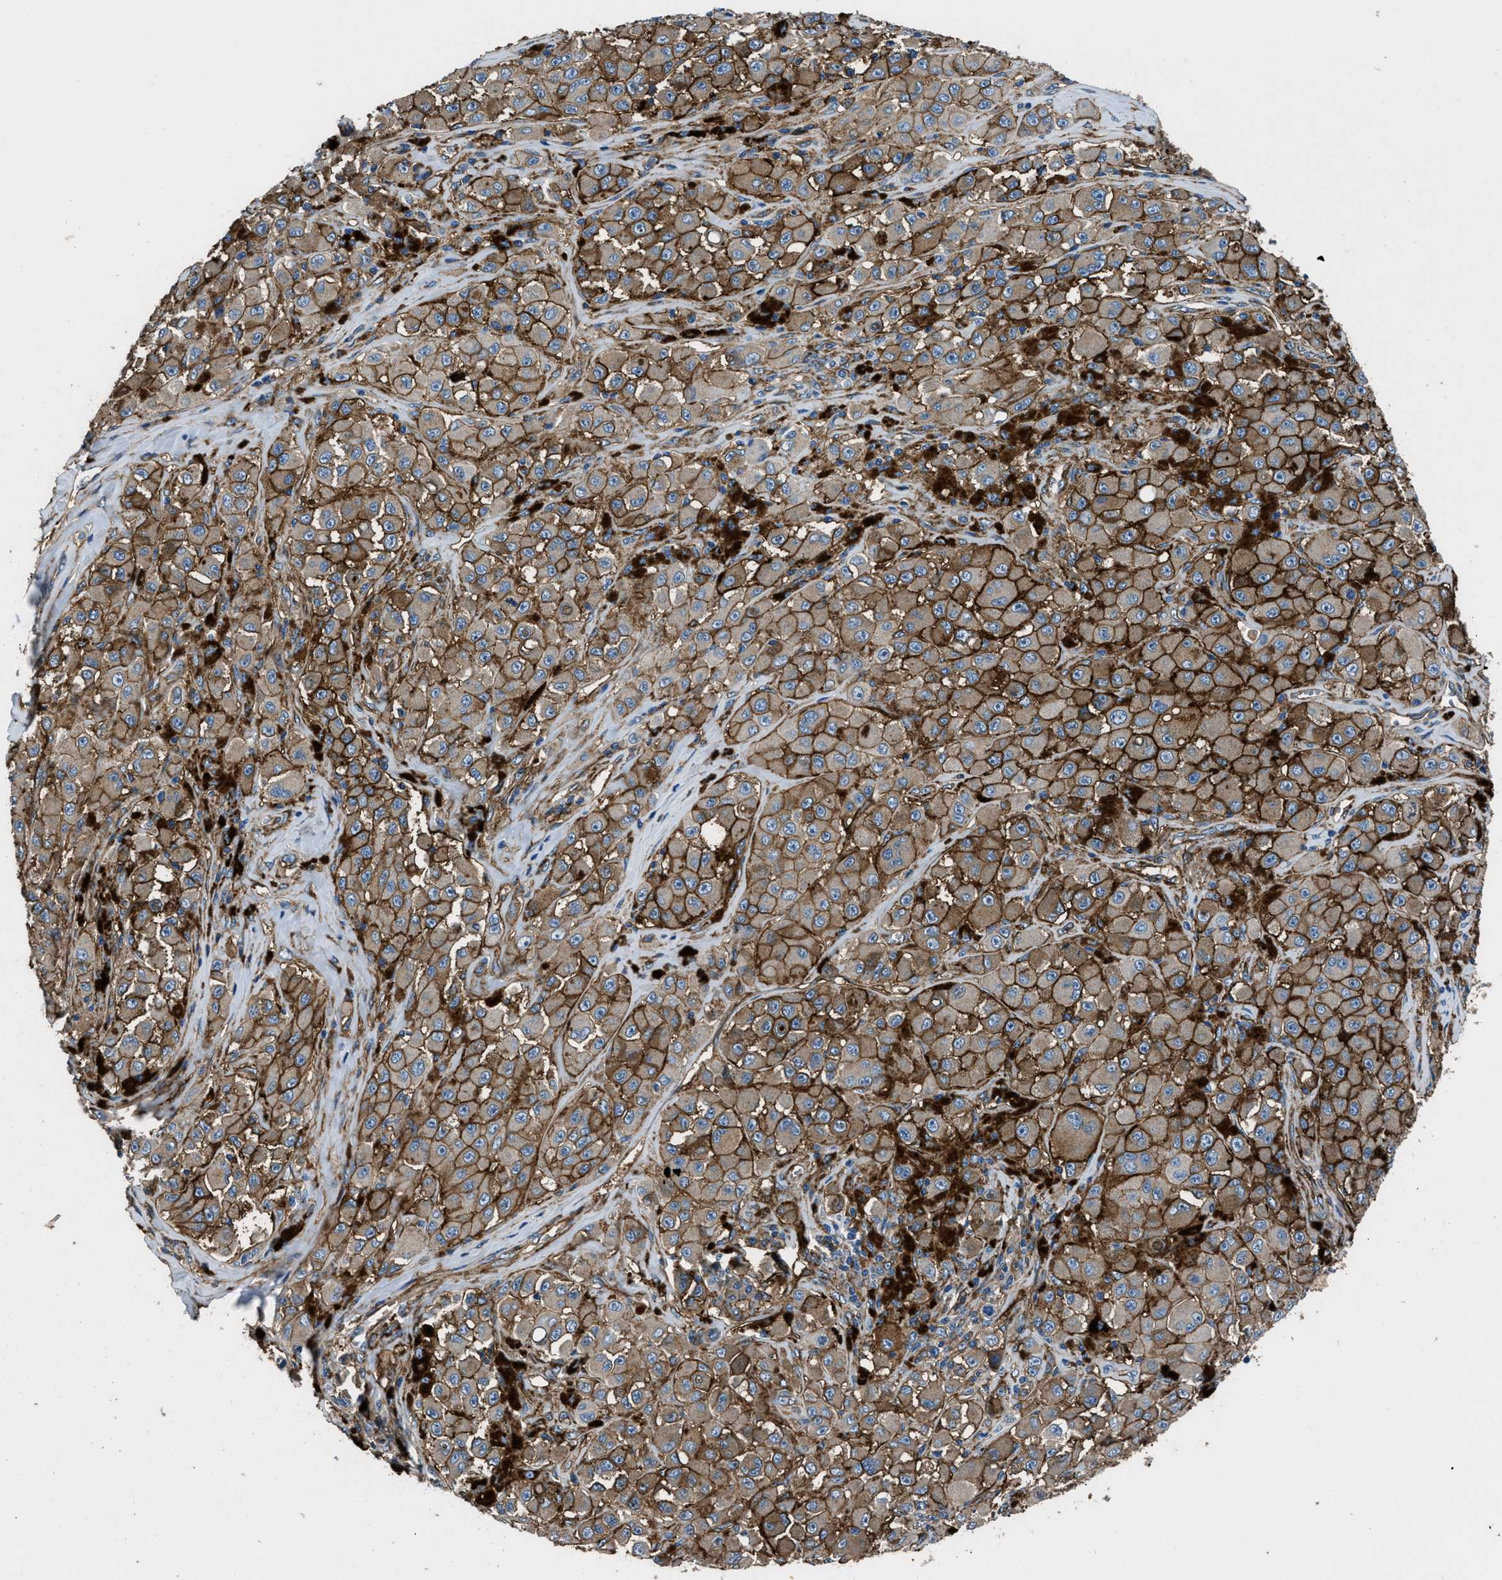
{"staining": {"intensity": "strong", "quantity": ">75%", "location": "cytoplasmic/membranous"}, "tissue": "melanoma", "cell_type": "Tumor cells", "image_type": "cancer", "snomed": [{"axis": "morphology", "description": "Malignant melanoma, NOS"}, {"axis": "topography", "description": "Skin"}], "caption": "Immunohistochemistry (IHC) (DAB) staining of human melanoma reveals strong cytoplasmic/membranous protein positivity in approximately >75% of tumor cells.", "gene": "CD276", "patient": {"sex": "male", "age": 84}}